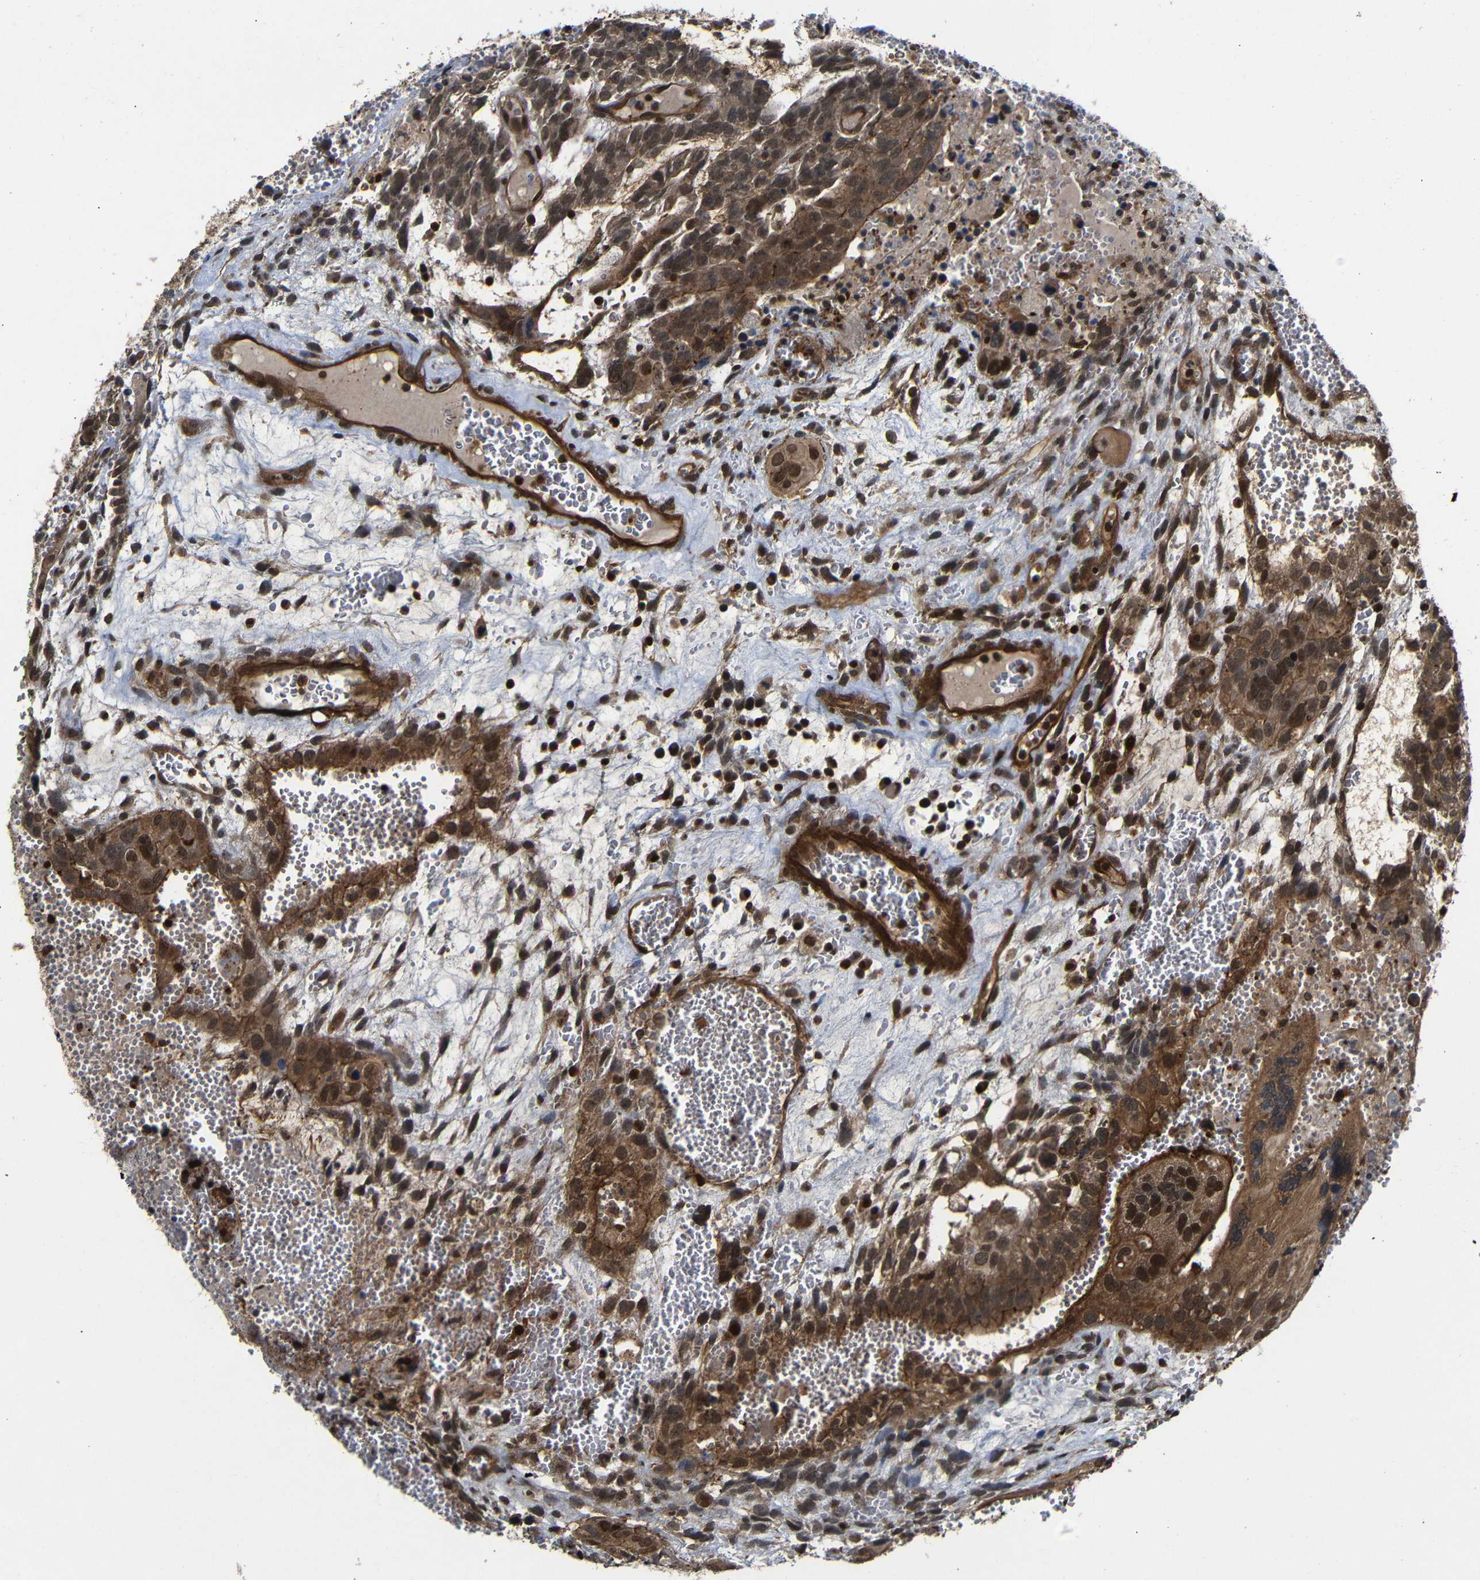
{"staining": {"intensity": "moderate", "quantity": ">75%", "location": "cytoplasmic/membranous,nuclear"}, "tissue": "testis cancer", "cell_type": "Tumor cells", "image_type": "cancer", "snomed": [{"axis": "morphology", "description": "Seminoma, NOS"}, {"axis": "morphology", "description": "Carcinoma, Embryonal, NOS"}, {"axis": "topography", "description": "Testis"}], "caption": "Immunohistochemical staining of human testis cancer (embryonal carcinoma) reveals moderate cytoplasmic/membranous and nuclear protein expression in approximately >75% of tumor cells.", "gene": "NANOS1", "patient": {"sex": "male", "age": 52}}